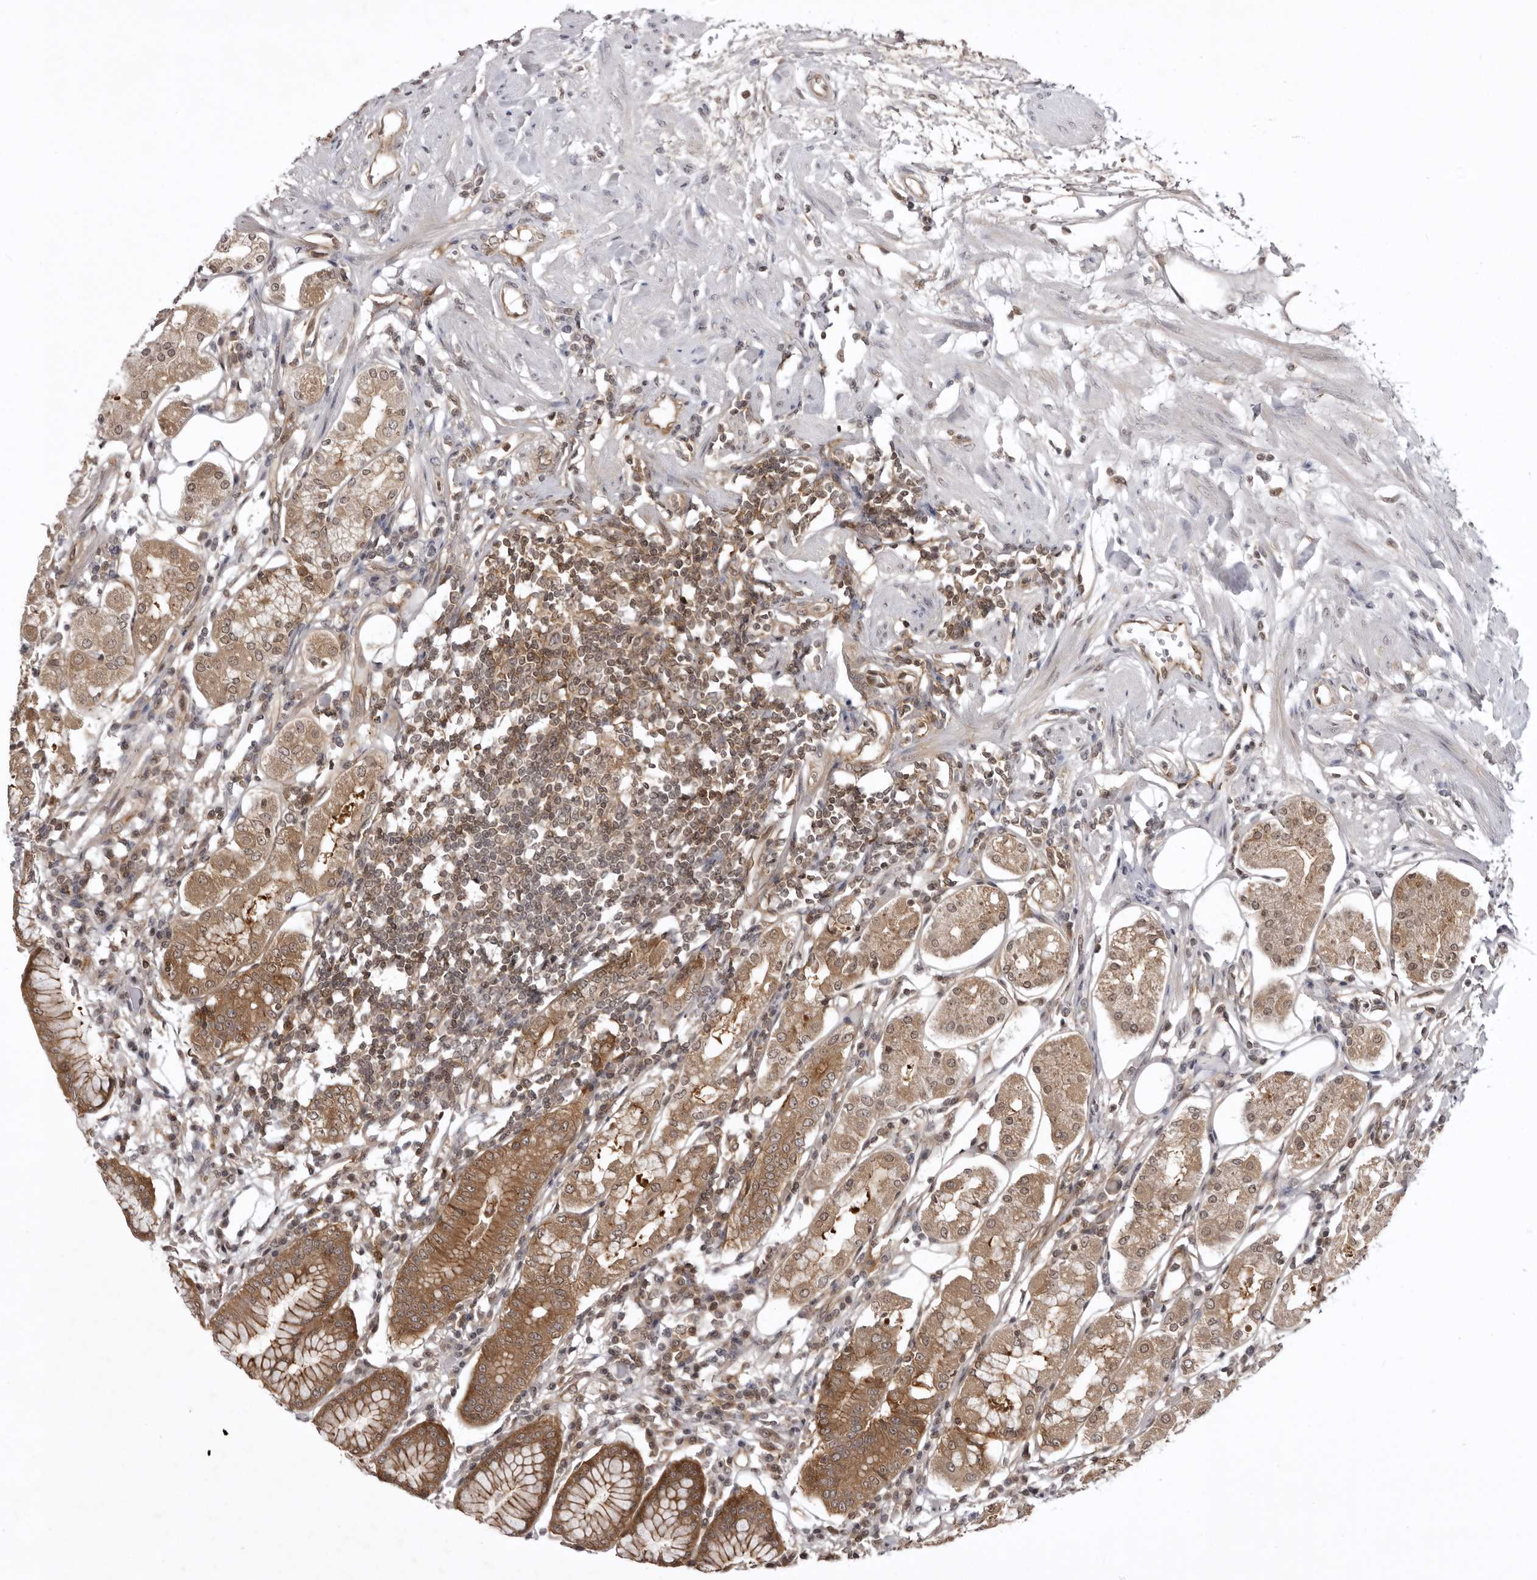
{"staining": {"intensity": "moderate", "quantity": ">75%", "location": "cytoplasmic/membranous"}, "tissue": "stomach", "cell_type": "Glandular cells", "image_type": "normal", "snomed": [{"axis": "morphology", "description": "Normal tissue, NOS"}, {"axis": "topography", "description": "Stomach"}, {"axis": "topography", "description": "Stomach, lower"}], "caption": "A histopathology image of human stomach stained for a protein demonstrates moderate cytoplasmic/membranous brown staining in glandular cells. (DAB (3,3'-diaminobenzidine) = brown stain, brightfield microscopy at high magnification).", "gene": "USP43", "patient": {"sex": "female", "age": 56}}